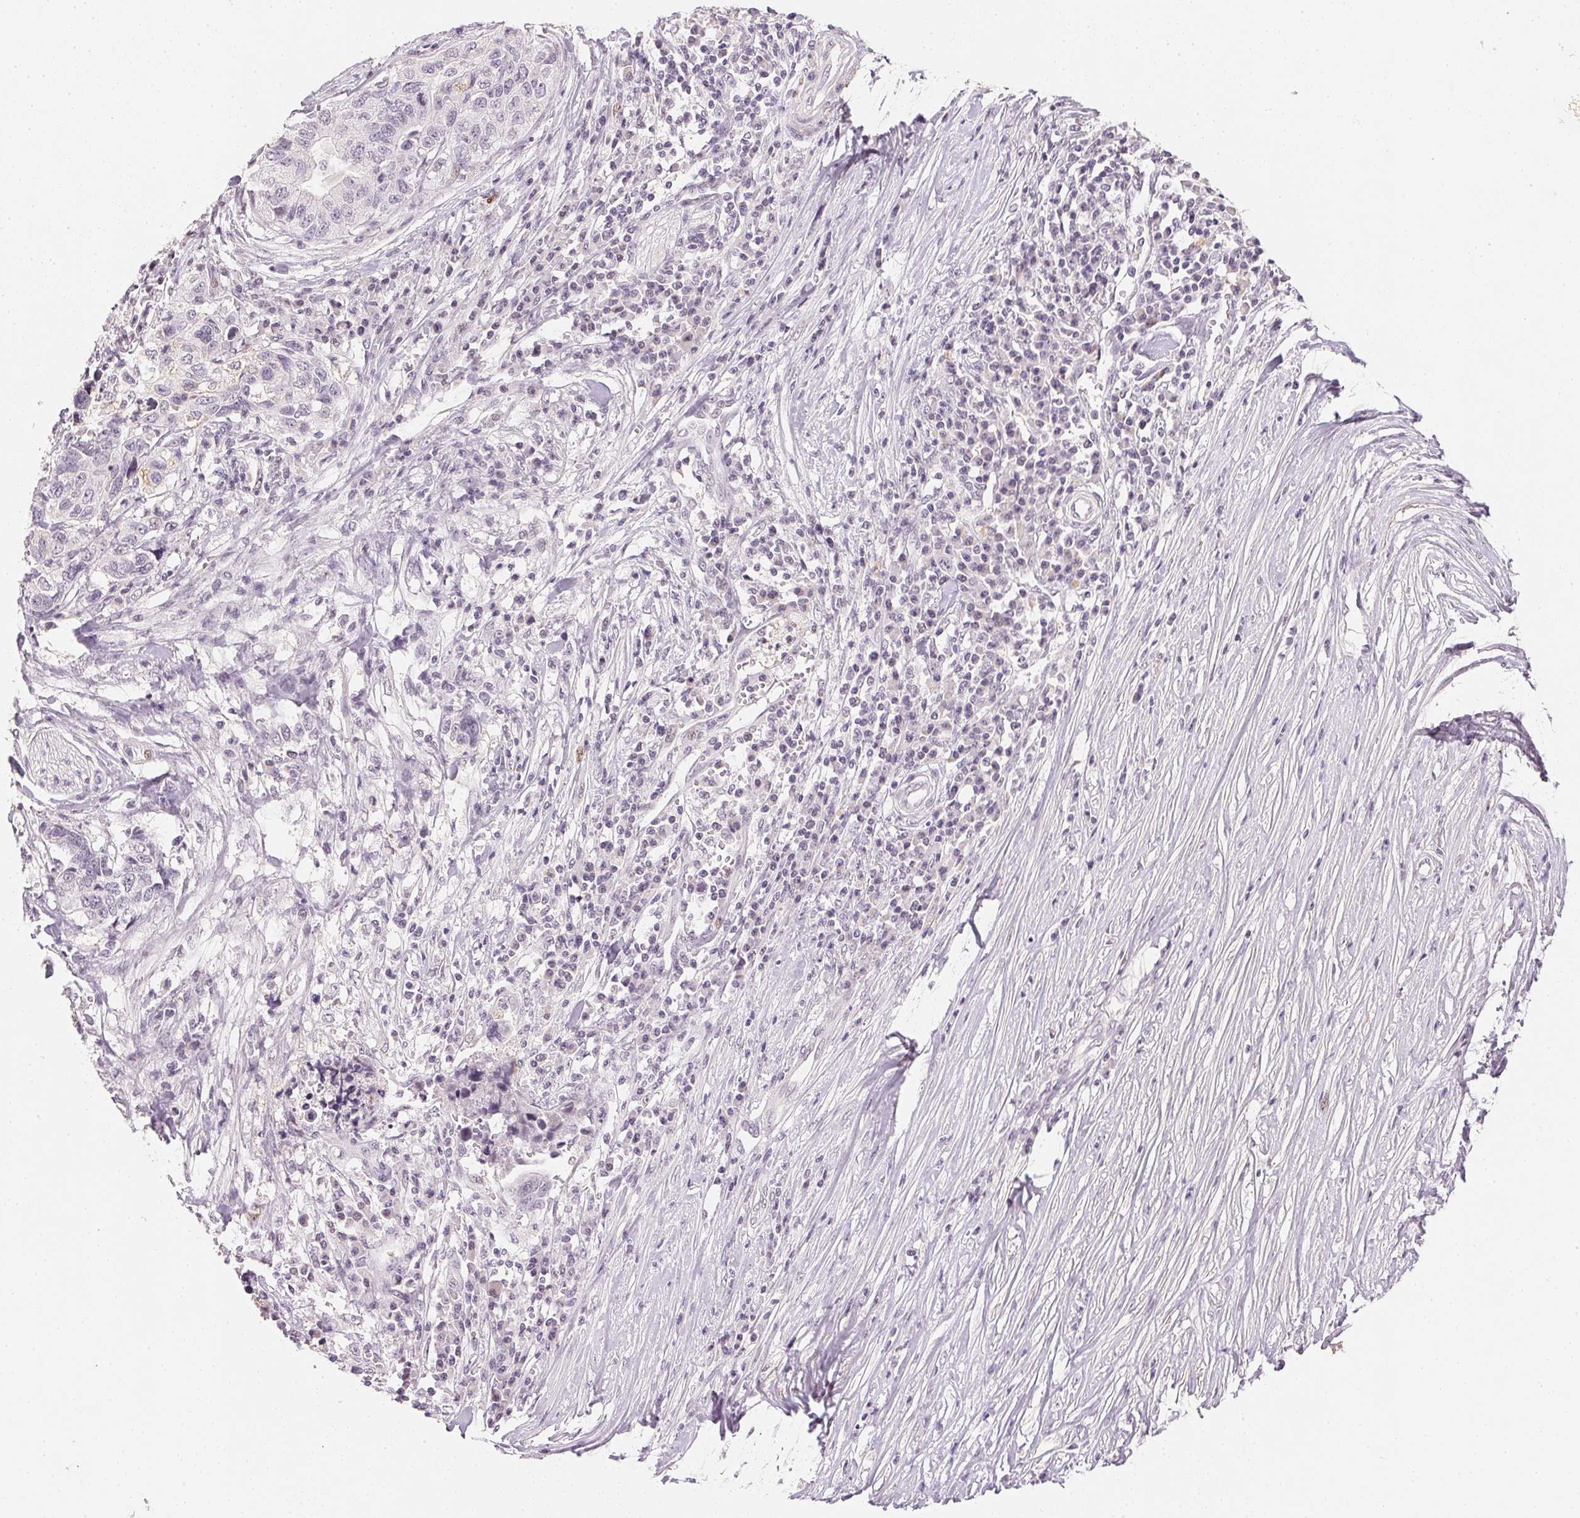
{"staining": {"intensity": "negative", "quantity": "none", "location": "none"}, "tissue": "stomach cancer", "cell_type": "Tumor cells", "image_type": "cancer", "snomed": [{"axis": "morphology", "description": "Adenocarcinoma, NOS"}, {"axis": "topography", "description": "Stomach, upper"}], "caption": "Tumor cells show no significant expression in stomach cancer. Brightfield microscopy of immunohistochemistry (IHC) stained with DAB (3,3'-diaminobenzidine) (brown) and hematoxylin (blue), captured at high magnification.", "gene": "SMTN", "patient": {"sex": "female", "age": 67}}